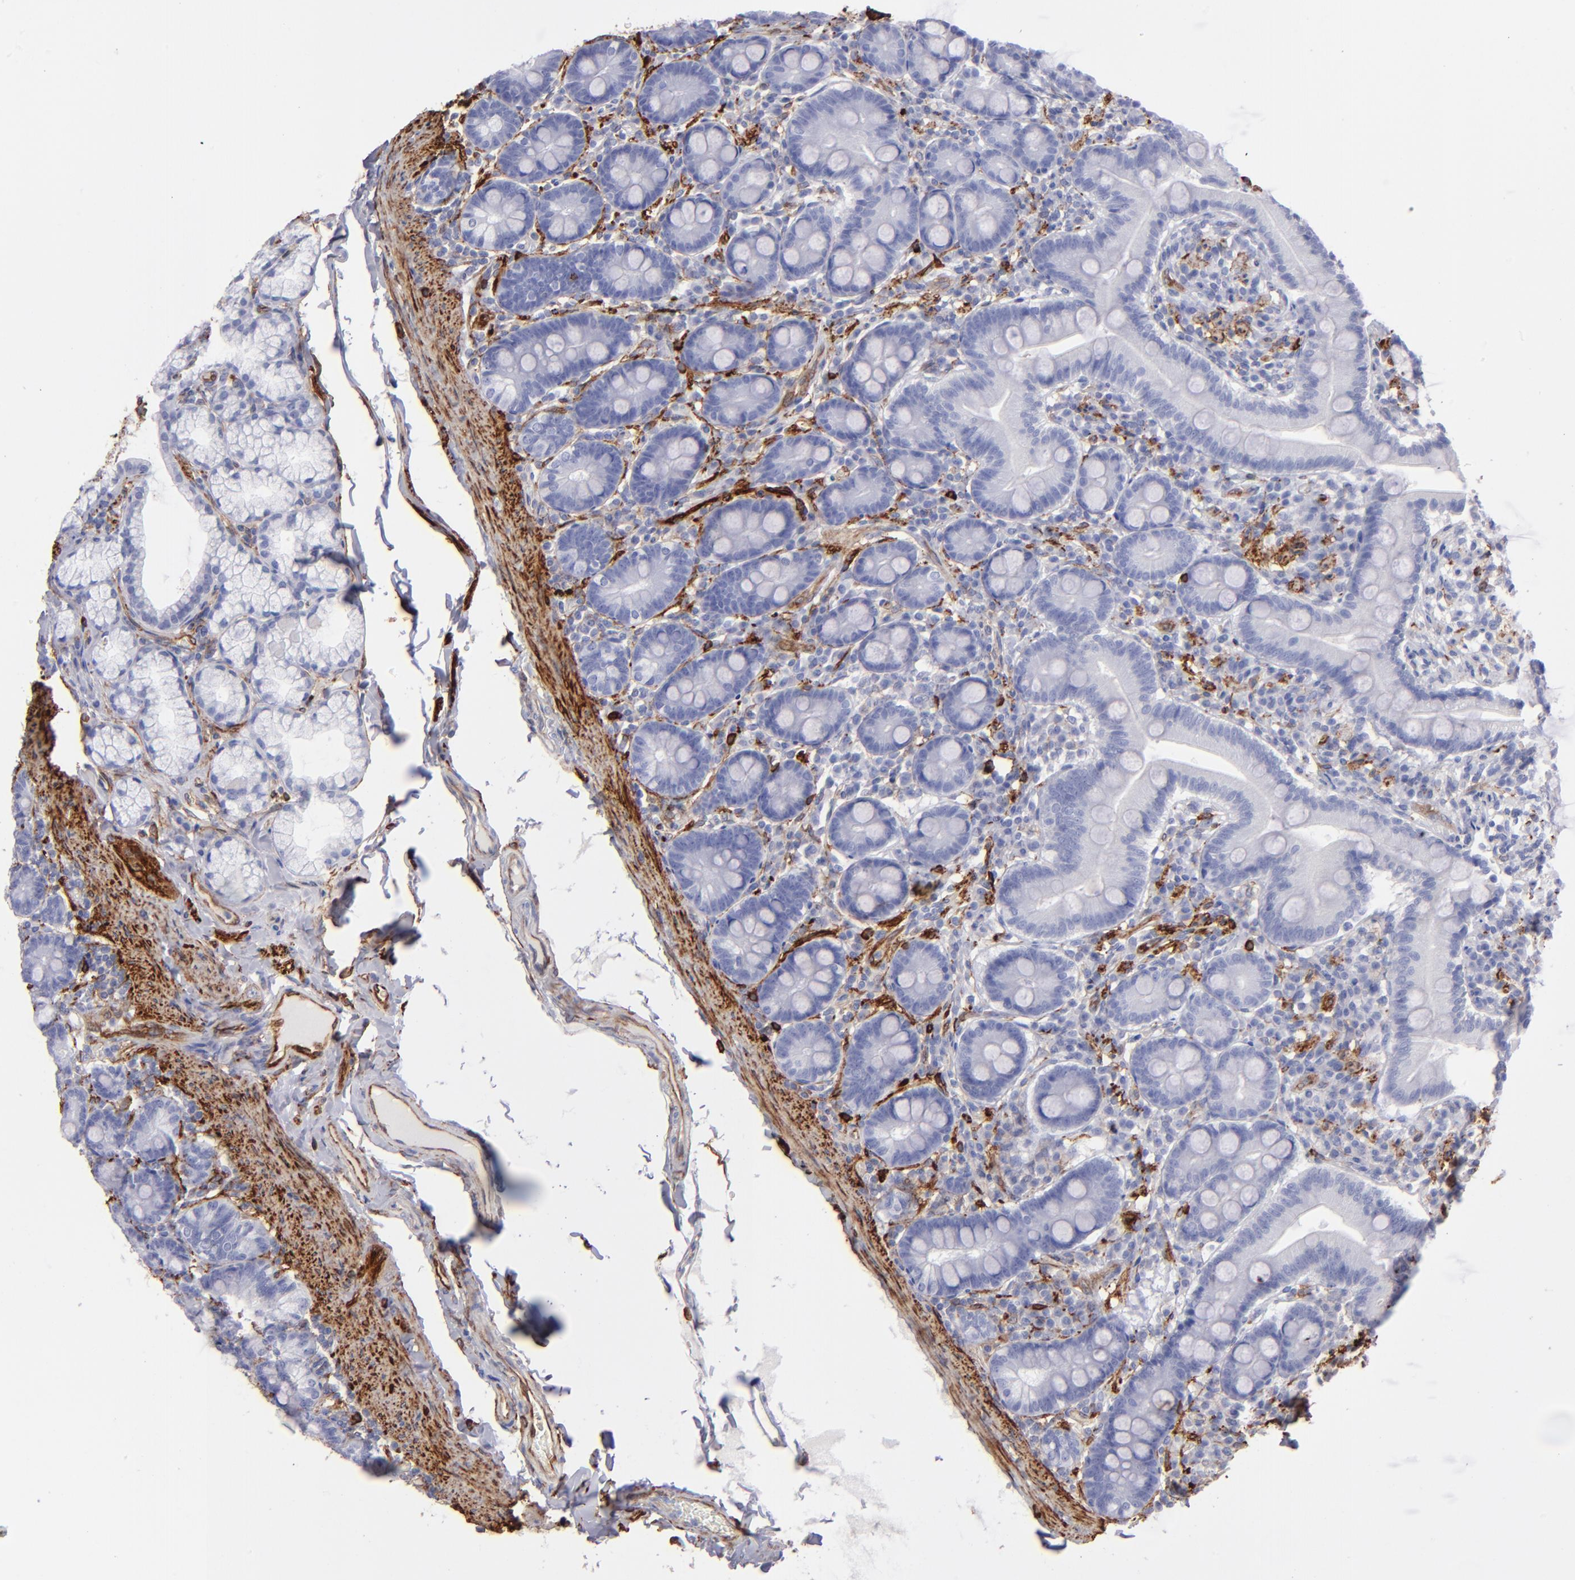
{"staining": {"intensity": "negative", "quantity": "none", "location": "none"}, "tissue": "duodenum", "cell_type": "Glandular cells", "image_type": "normal", "snomed": [{"axis": "morphology", "description": "Normal tissue, NOS"}, {"axis": "topography", "description": "Duodenum"}], "caption": "DAB immunohistochemical staining of benign human duodenum displays no significant expression in glandular cells.", "gene": "AHNAK2", "patient": {"sex": "male", "age": 50}}